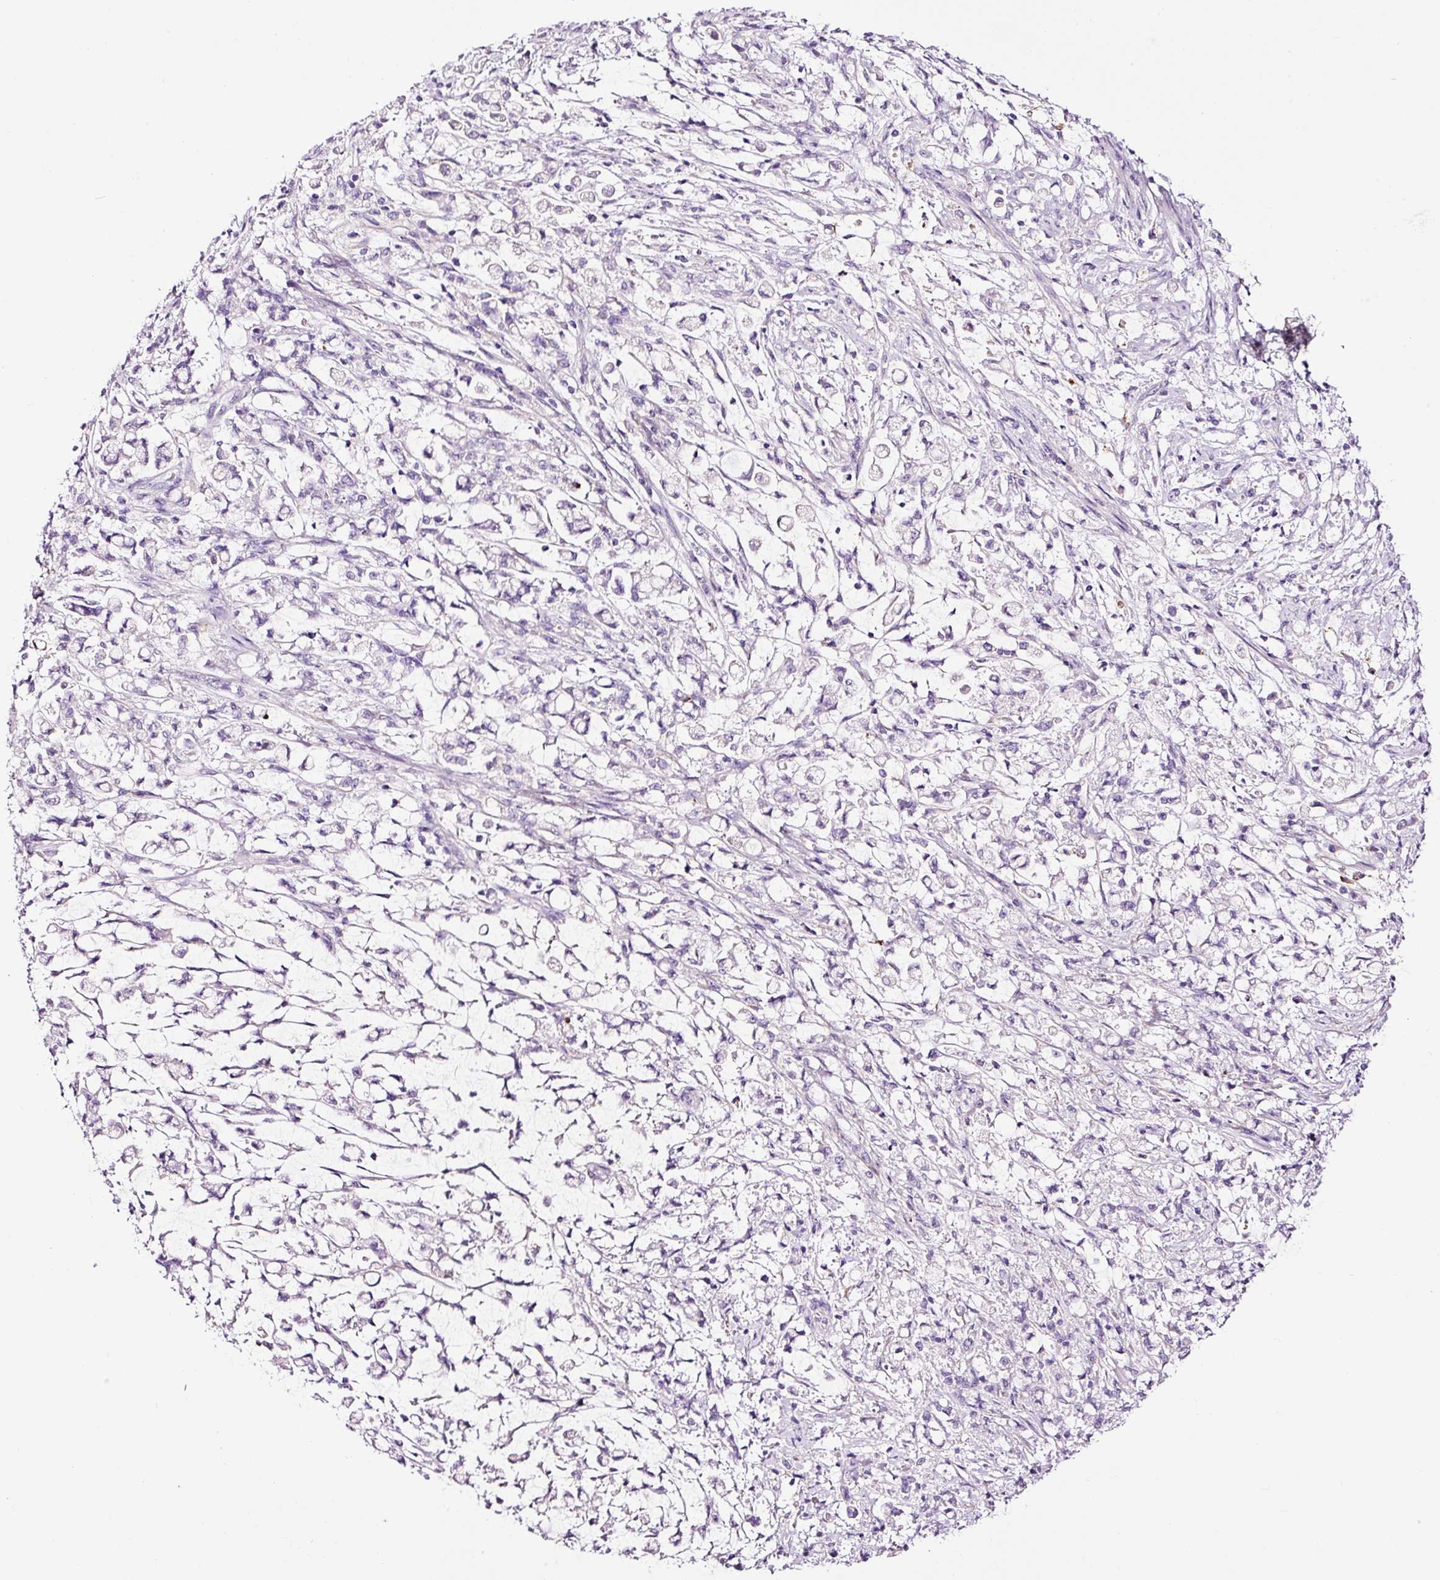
{"staining": {"intensity": "negative", "quantity": "none", "location": "none"}, "tissue": "stomach cancer", "cell_type": "Tumor cells", "image_type": "cancer", "snomed": [{"axis": "morphology", "description": "Adenocarcinoma, NOS"}, {"axis": "topography", "description": "Stomach"}], "caption": "A high-resolution image shows immunohistochemistry staining of adenocarcinoma (stomach), which exhibits no significant staining in tumor cells. (DAB immunohistochemistry visualized using brightfield microscopy, high magnification).", "gene": "PAM", "patient": {"sex": "female", "age": 60}}